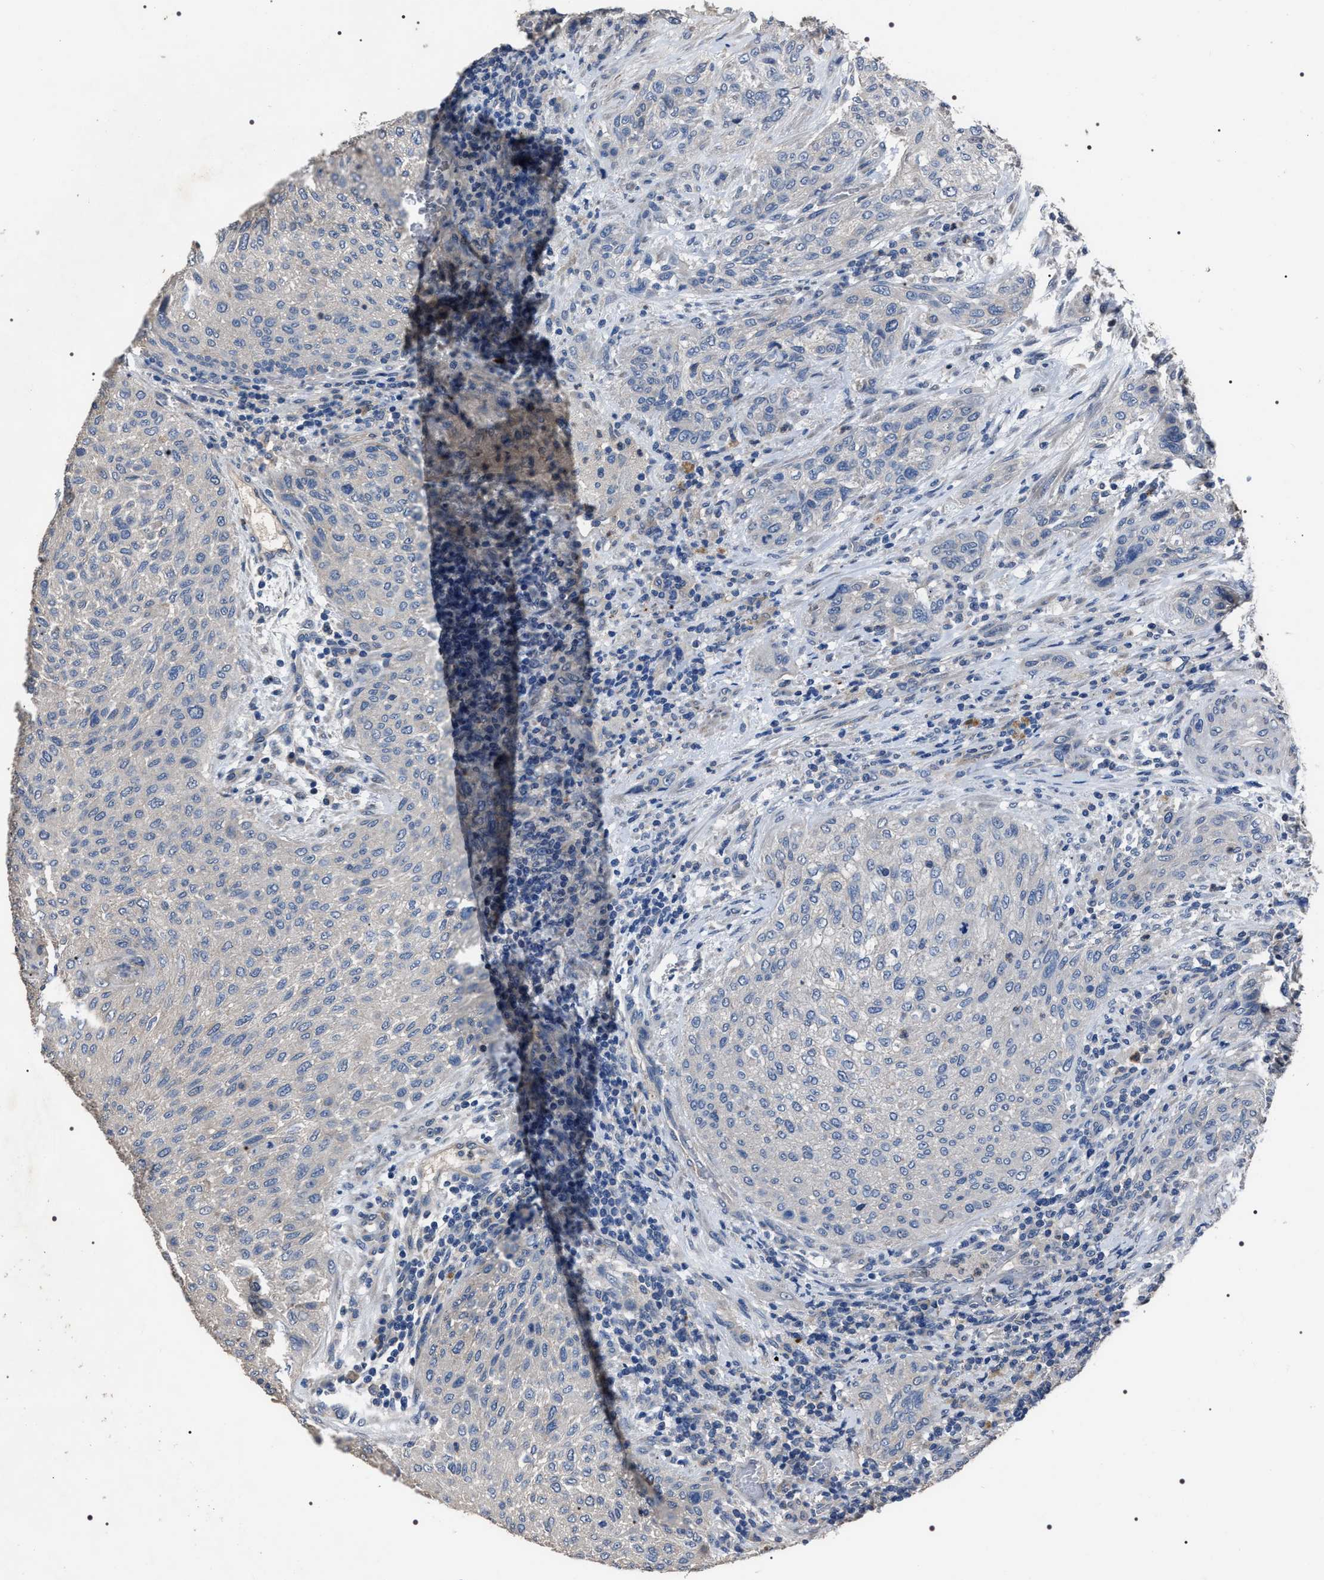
{"staining": {"intensity": "negative", "quantity": "none", "location": "none"}, "tissue": "urothelial cancer", "cell_type": "Tumor cells", "image_type": "cancer", "snomed": [{"axis": "morphology", "description": "Urothelial carcinoma, Low grade"}, {"axis": "morphology", "description": "Urothelial carcinoma, High grade"}, {"axis": "topography", "description": "Urinary bladder"}], "caption": "Tumor cells are negative for protein expression in human urothelial carcinoma (high-grade). The staining was performed using DAB (3,3'-diaminobenzidine) to visualize the protein expression in brown, while the nuclei were stained in blue with hematoxylin (Magnification: 20x).", "gene": "TRIM54", "patient": {"sex": "male", "age": 35}}